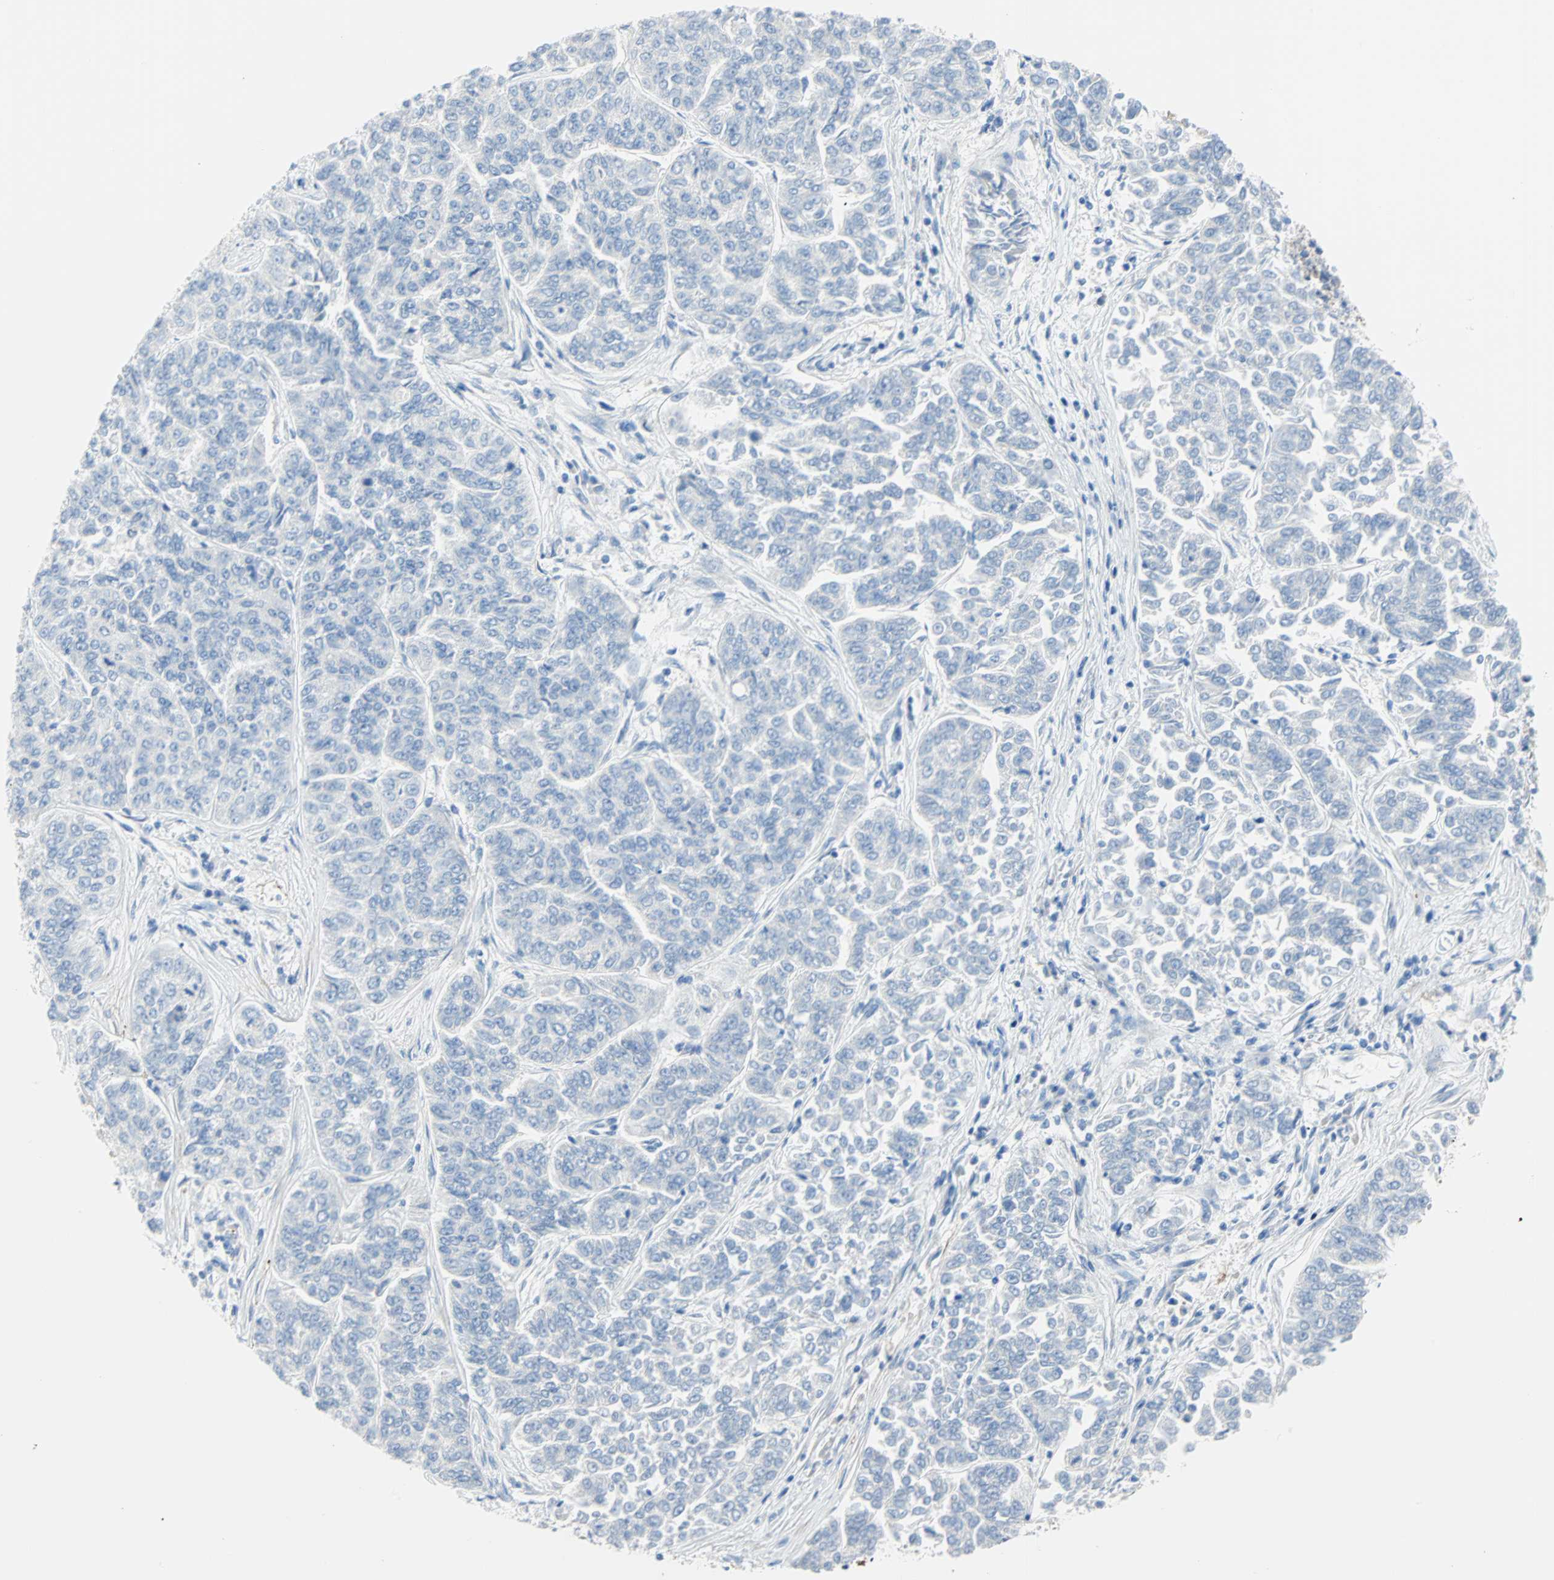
{"staining": {"intensity": "negative", "quantity": "none", "location": "none"}, "tissue": "lung cancer", "cell_type": "Tumor cells", "image_type": "cancer", "snomed": [{"axis": "morphology", "description": "Adenocarcinoma, NOS"}, {"axis": "topography", "description": "Lung"}], "caption": "Immunohistochemistry (IHC) micrograph of human lung cancer (adenocarcinoma) stained for a protein (brown), which reveals no expression in tumor cells.", "gene": "PDPN", "patient": {"sex": "male", "age": 84}}